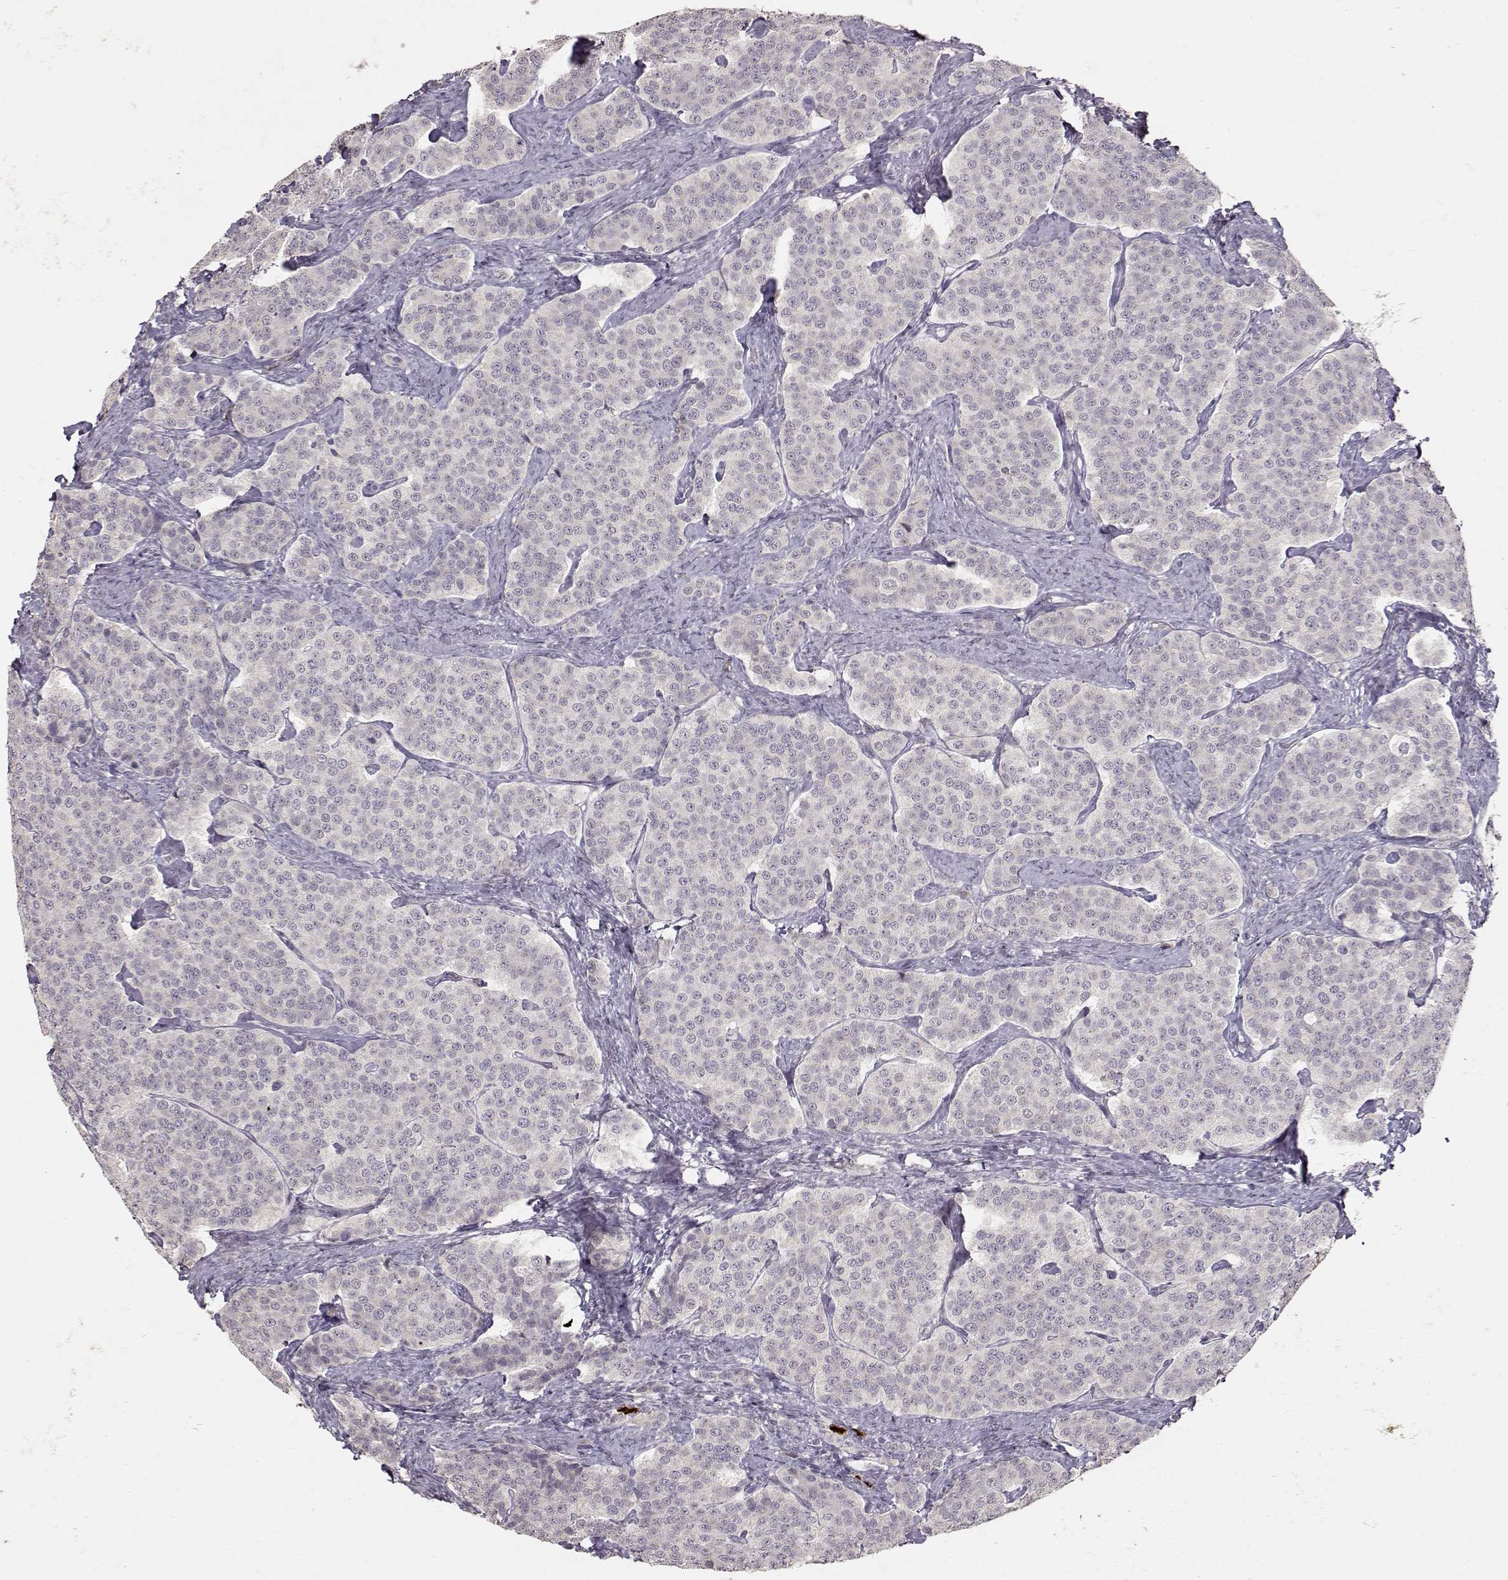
{"staining": {"intensity": "negative", "quantity": "none", "location": "none"}, "tissue": "carcinoid", "cell_type": "Tumor cells", "image_type": "cancer", "snomed": [{"axis": "morphology", "description": "Carcinoid, malignant, NOS"}, {"axis": "topography", "description": "Small intestine"}], "caption": "Carcinoid was stained to show a protein in brown. There is no significant staining in tumor cells. (Stains: DAB (3,3'-diaminobenzidine) IHC with hematoxylin counter stain, Microscopy: brightfield microscopy at high magnification).", "gene": "S100B", "patient": {"sex": "female", "age": 58}}